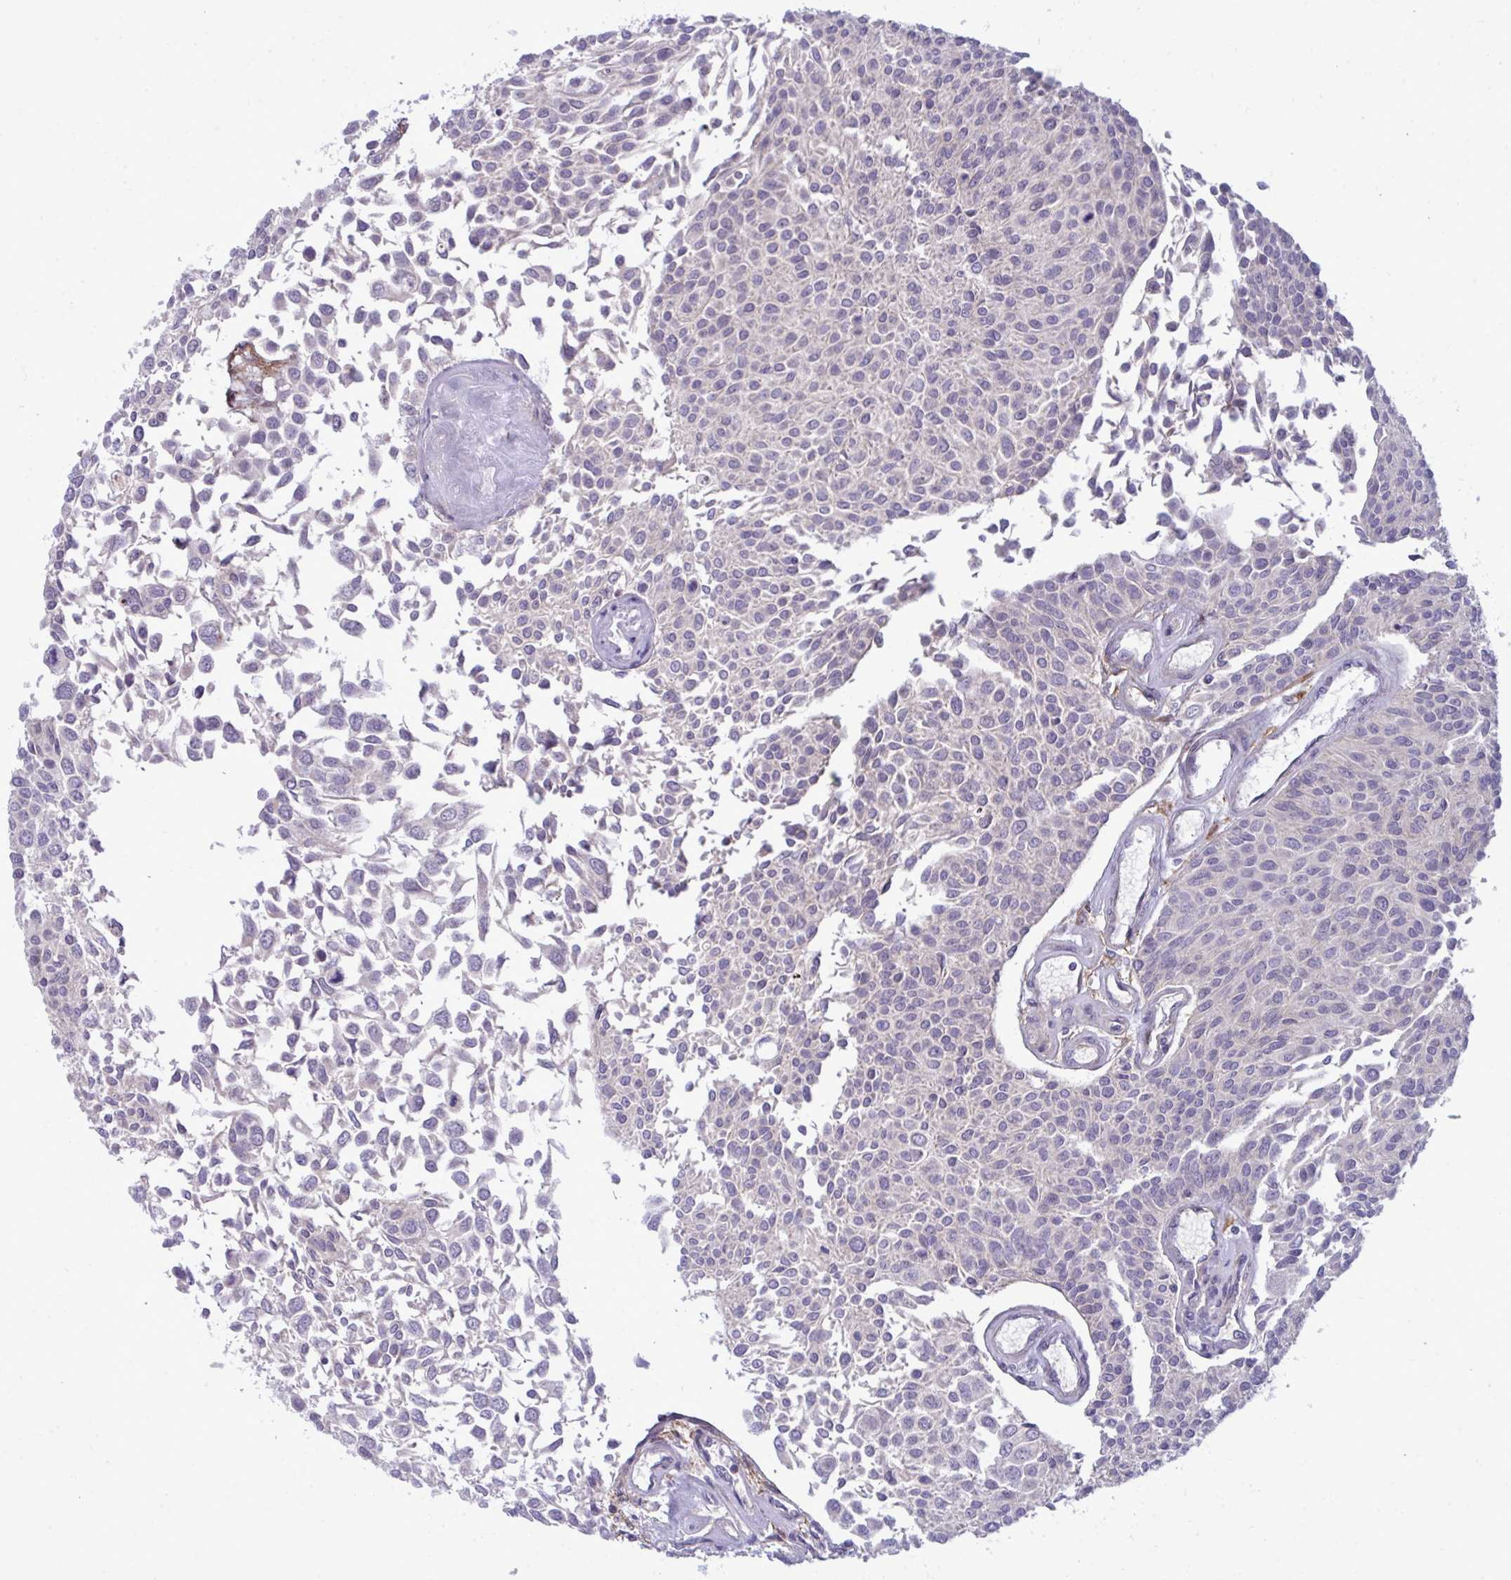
{"staining": {"intensity": "negative", "quantity": "none", "location": "none"}, "tissue": "urothelial cancer", "cell_type": "Tumor cells", "image_type": "cancer", "snomed": [{"axis": "morphology", "description": "Urothelial carcinoma, NOS"}, {"axis": "topography", "description": "Urinary bladder"}], "caption": "Protein analysis of transitional cell carcinoma reveals no significant staining in tumor cells.", "gene": "SLC14A1", "patient": {"sex": "male", "age": 55}}